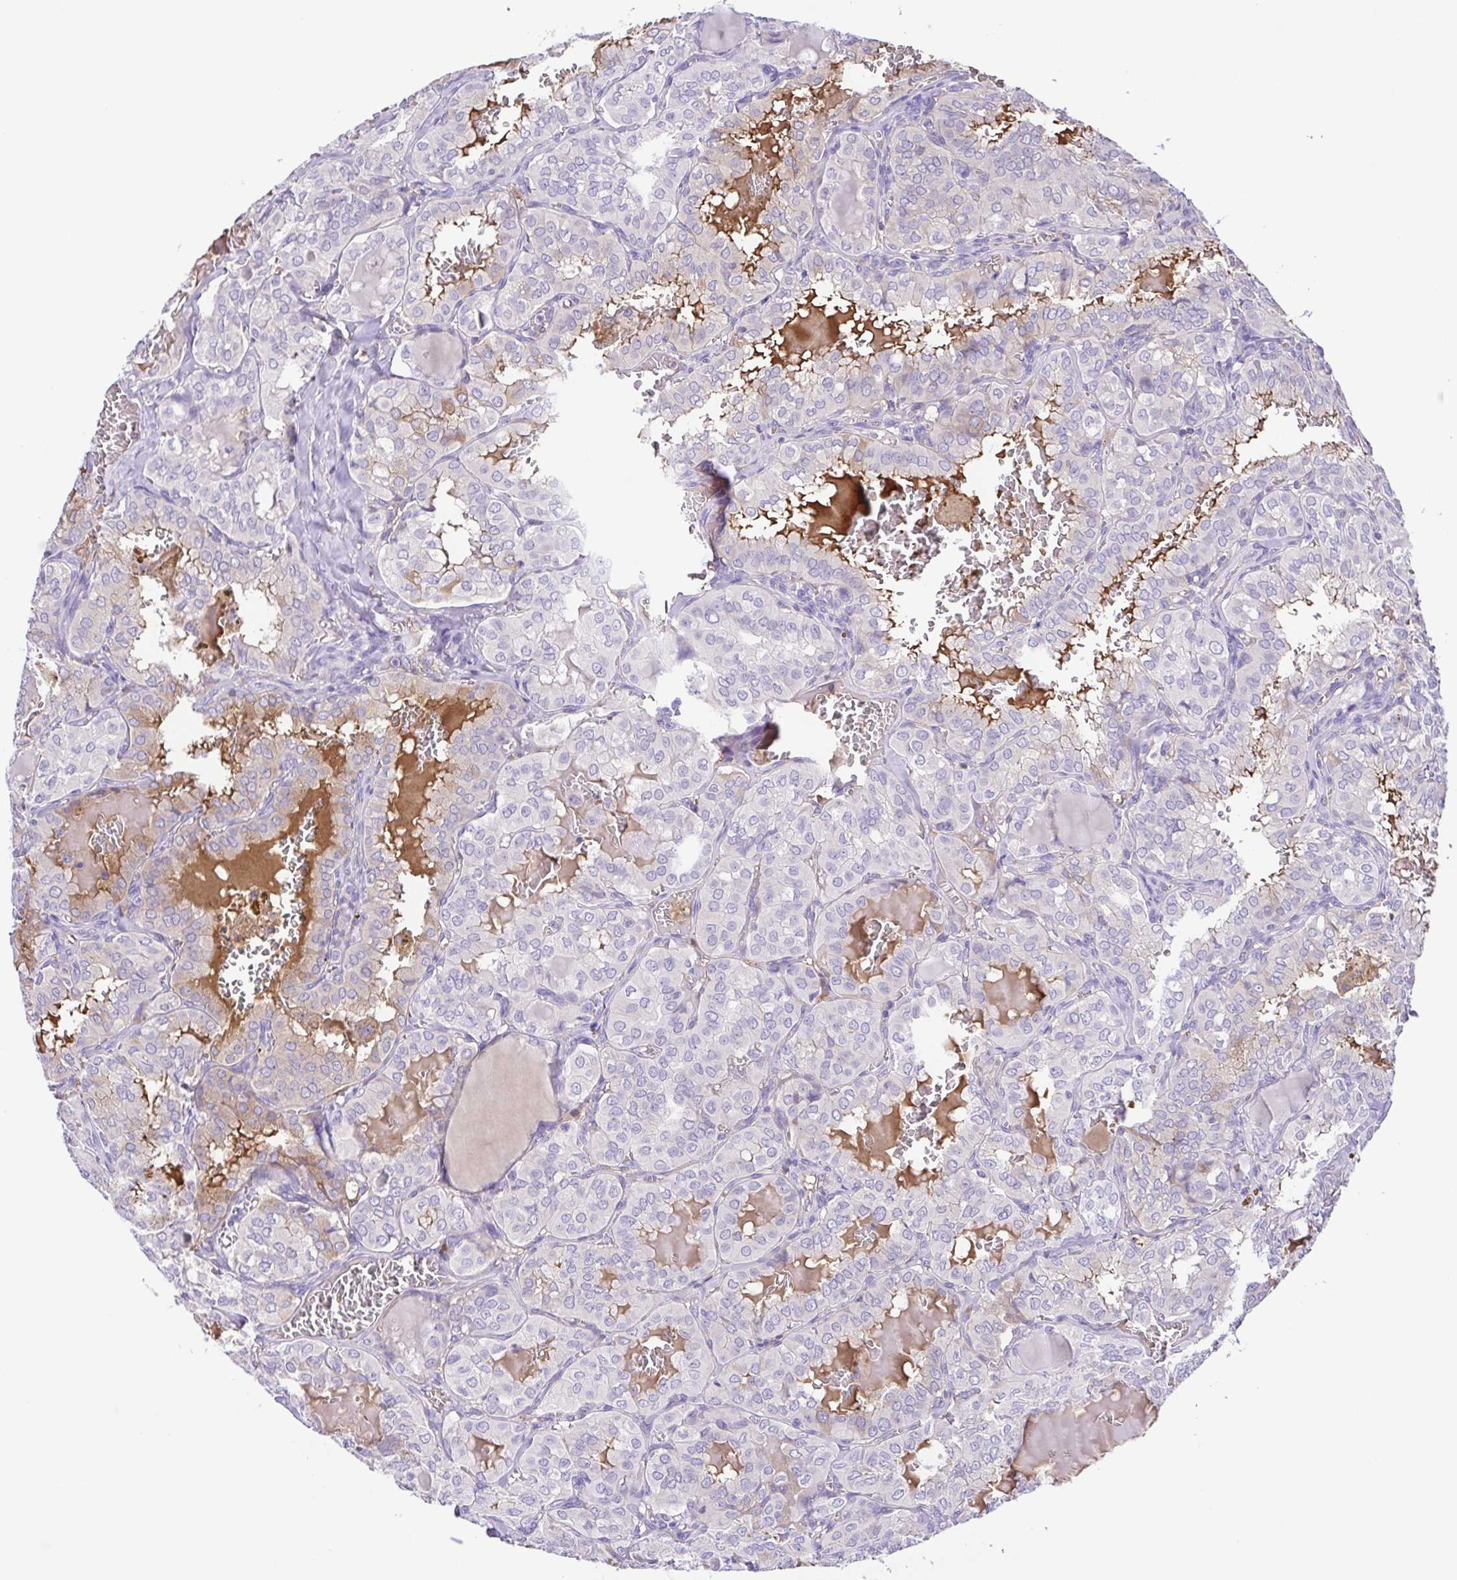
{"staining": {"intensity": "negative", "quantity": "none", "location": "none"}, "tissue": "thyroid cancer", "cell_type": "Tumor cells", "image_type": "cancer", "snomed": [{"axis": "morphology", "description": "Papillary adenocarcinoma, NOS"}, {"axis": "topography", "description": "Thyroid gland"}], "caption": "Tumor cells are negative for brown protein staining in papillary adenocarcinoma (thyroid).", "gene": "IGFL1", "patient": {"sex": "male", "age": 20}}